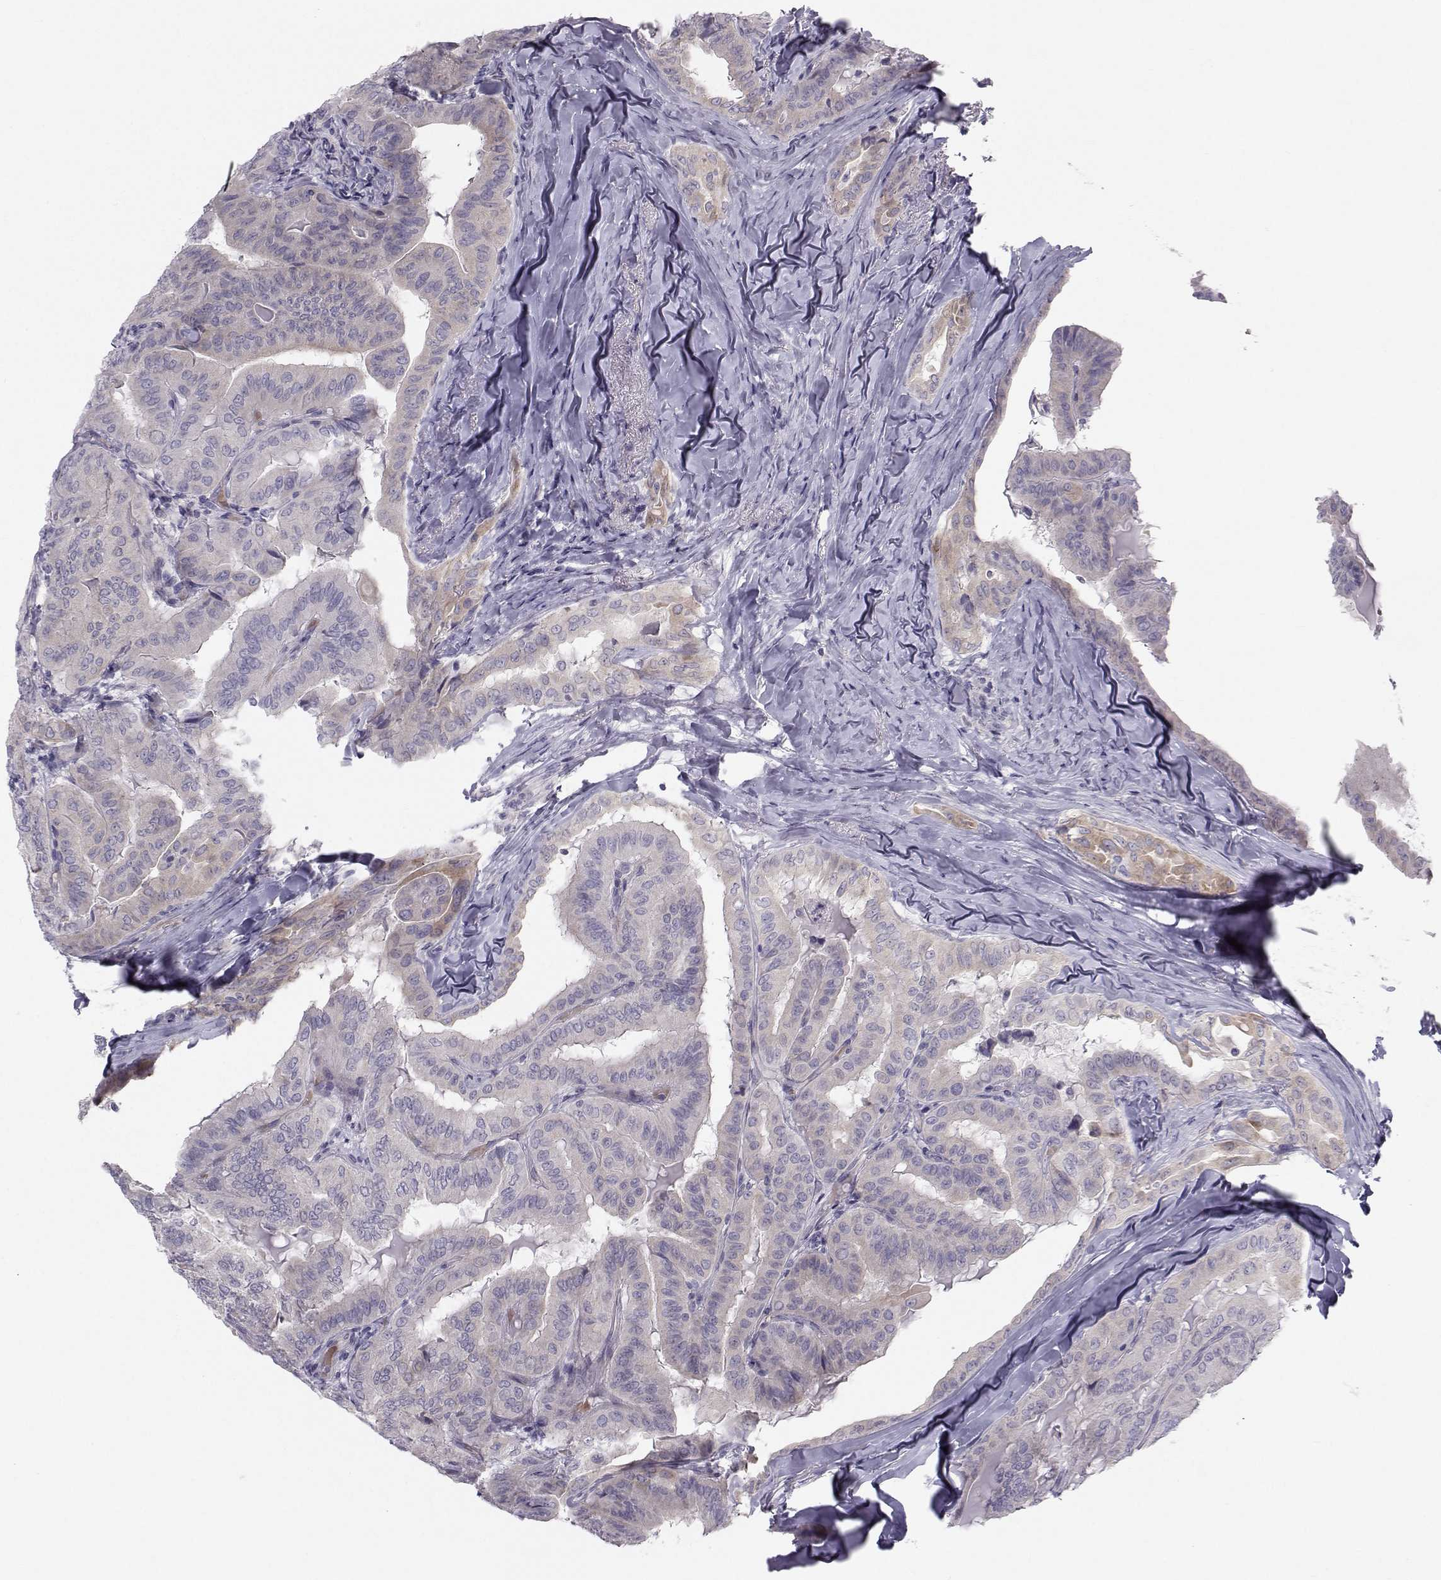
{"staining": {"intensity": "negative", "quantity": "none", "location": "none"}, "tissue": "thyroid cancer", "cell_type": "Tumor cells", "image_type": "cancer", "snomed": [{"axis": "morphology", "description": "Papillary adenocarcinoma, NOS"}, {"axis": "topography", "description": "Thyroid gland"}], "caption": "There is no significant staining in tumor cells of thyroid cancer.", "gene": "GARIN3", "patient": {"sex": "female", "age": 68}}